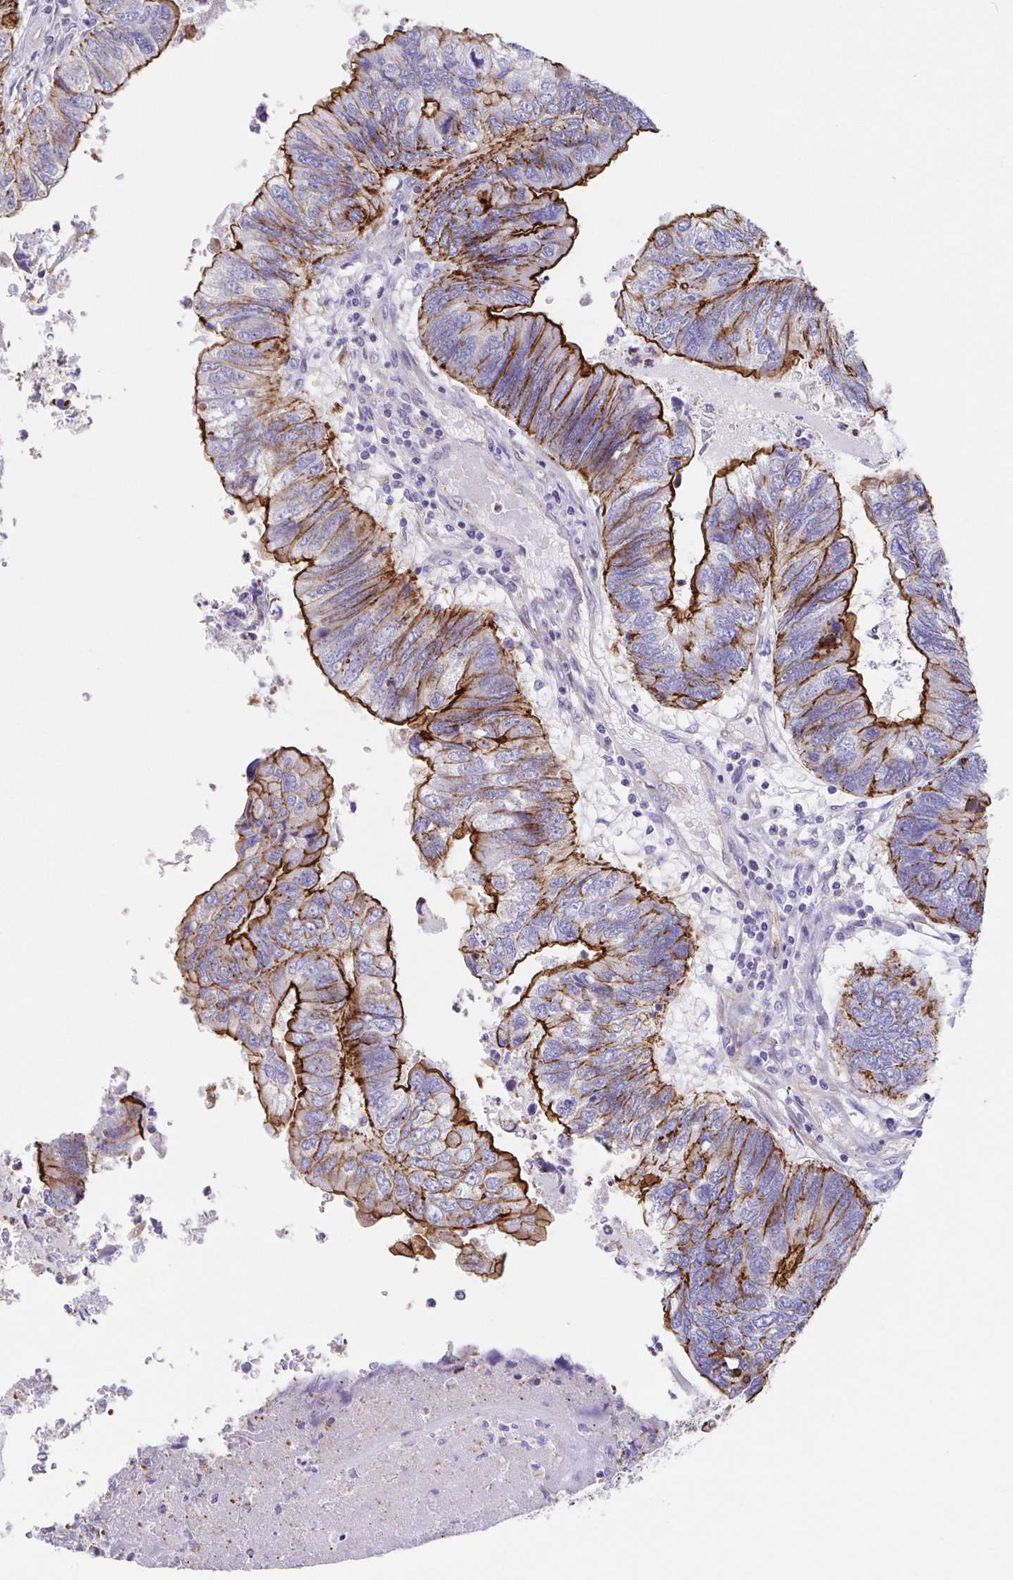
{"staining": {"intensity": "strong", "quantity": "25%-75%", "location": "cytoplasmic/membranous"}, "tissue": "colorectal cancer", "cell_type": "Tumor cells", "image_type": "cancer", "snomed": [{"axis": "morphology", "description": "Adenocarcinoma, NOS"}, {"axis": "topography", "description": "Colon"}], "caption": "Immunohistochemistry image of neoplastic tissue: human colorectal cancer stained using immunohistochemistry shows high levels of strong protein expression localized specifically in the cytoplasmic/membranous of tumor cells, appearing as a cytoplasmic/membranous brown color.", "gene": "TRAM2", "patient": {"sex": "female", "age": 67}}